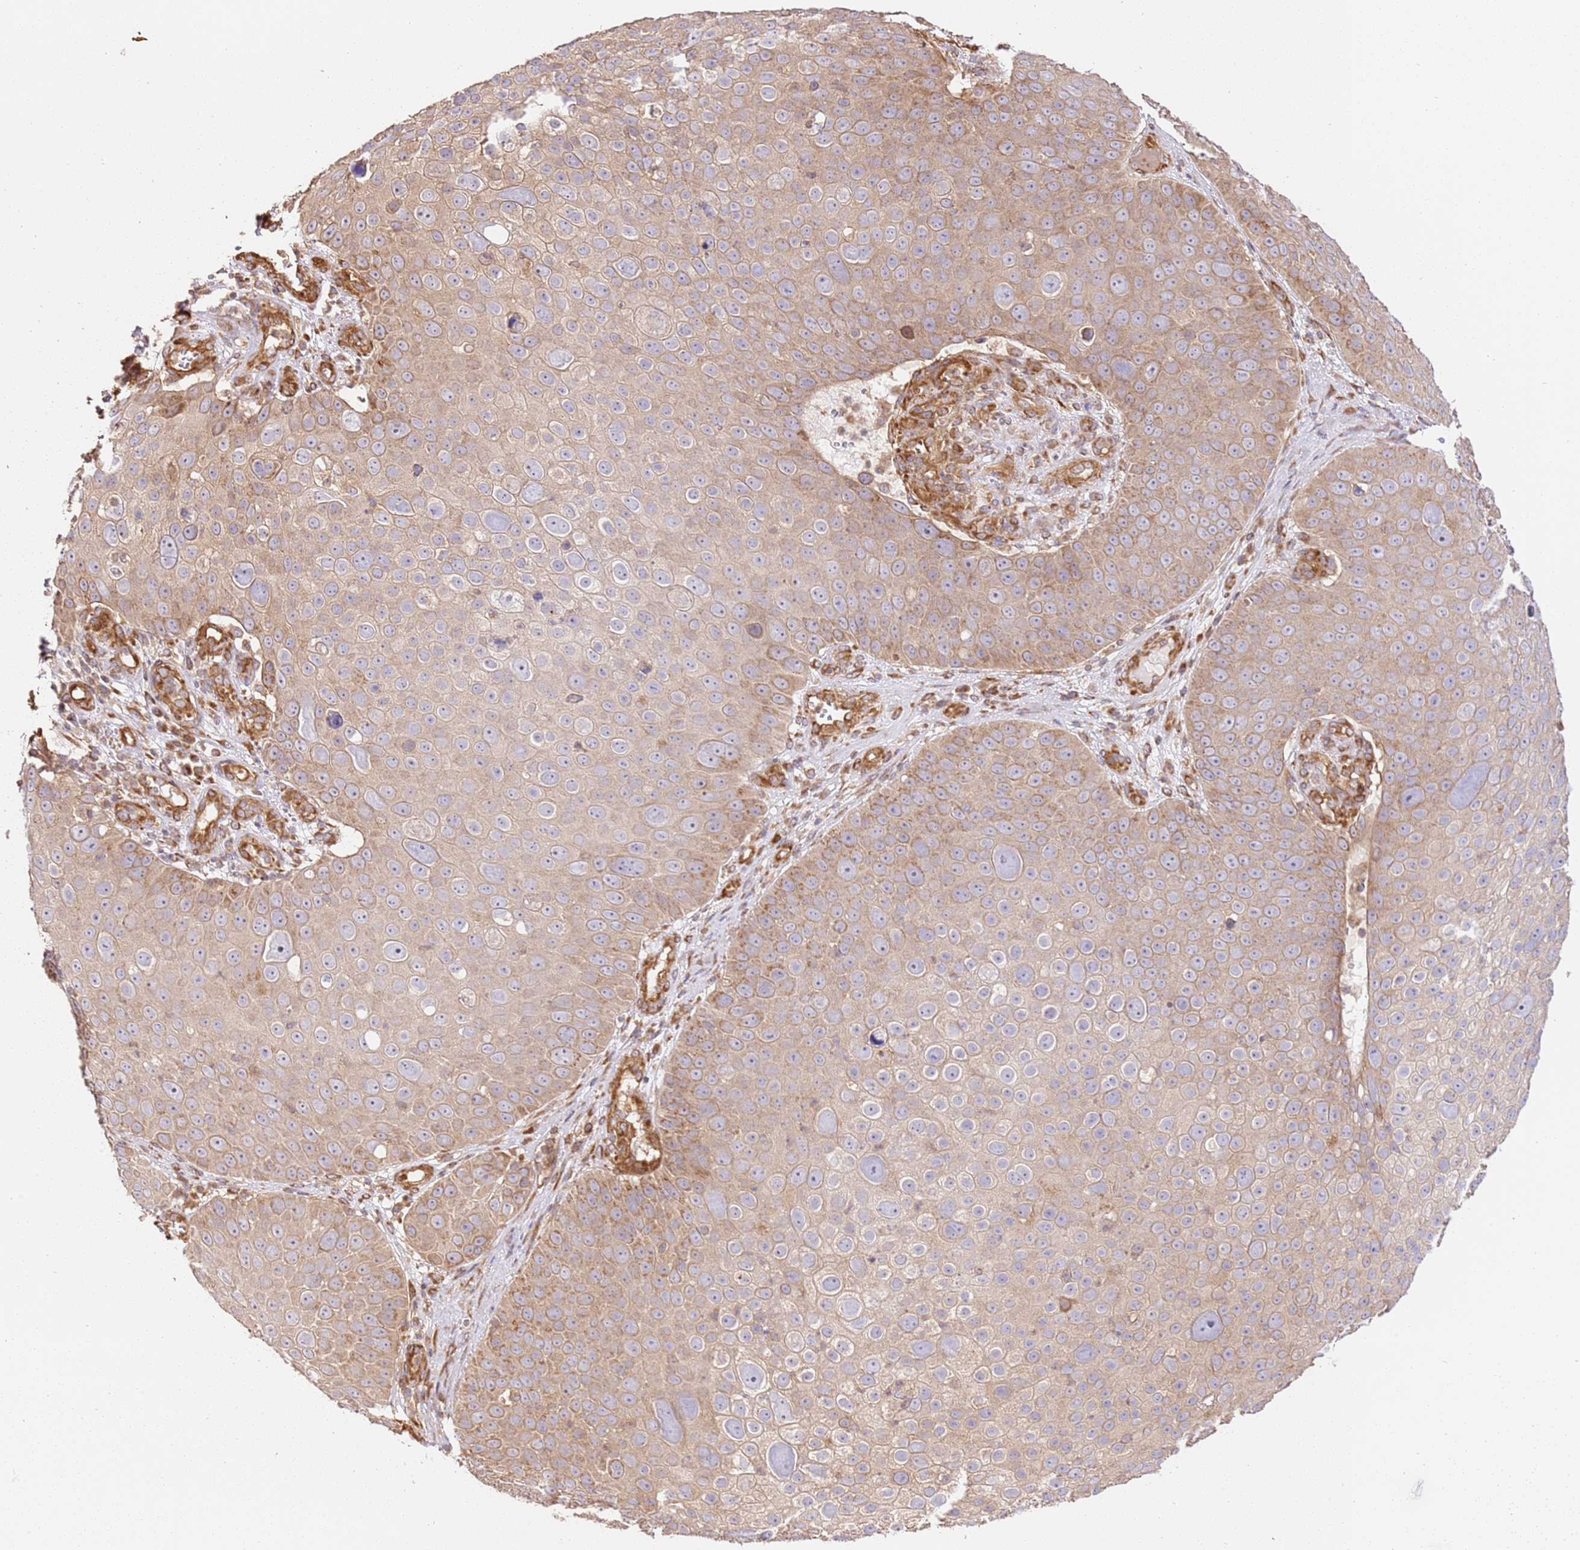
{"staining": {"intensity": "moderate", "quantity": ">75%", "location": "cytoplasmic/membranous"}, "tissue": "skin cancer", "cell_type": "Tumor cells", "image_type": "cancer", "snomed": [{"axis": "morphology", "description": "Squamous cell carcinoma, NOS"}, {"axis": "topography", "description": "Skin"}], "caption": "Skin cancer (squamous cell carcinoma) was stained to show a protein in brown. There is medium levels of moderate cytoplasmic/membranous staining in about >75% of tumor cells.", "gene": "ZBTB39", "patient": {"sex": "male", "age": 71}}